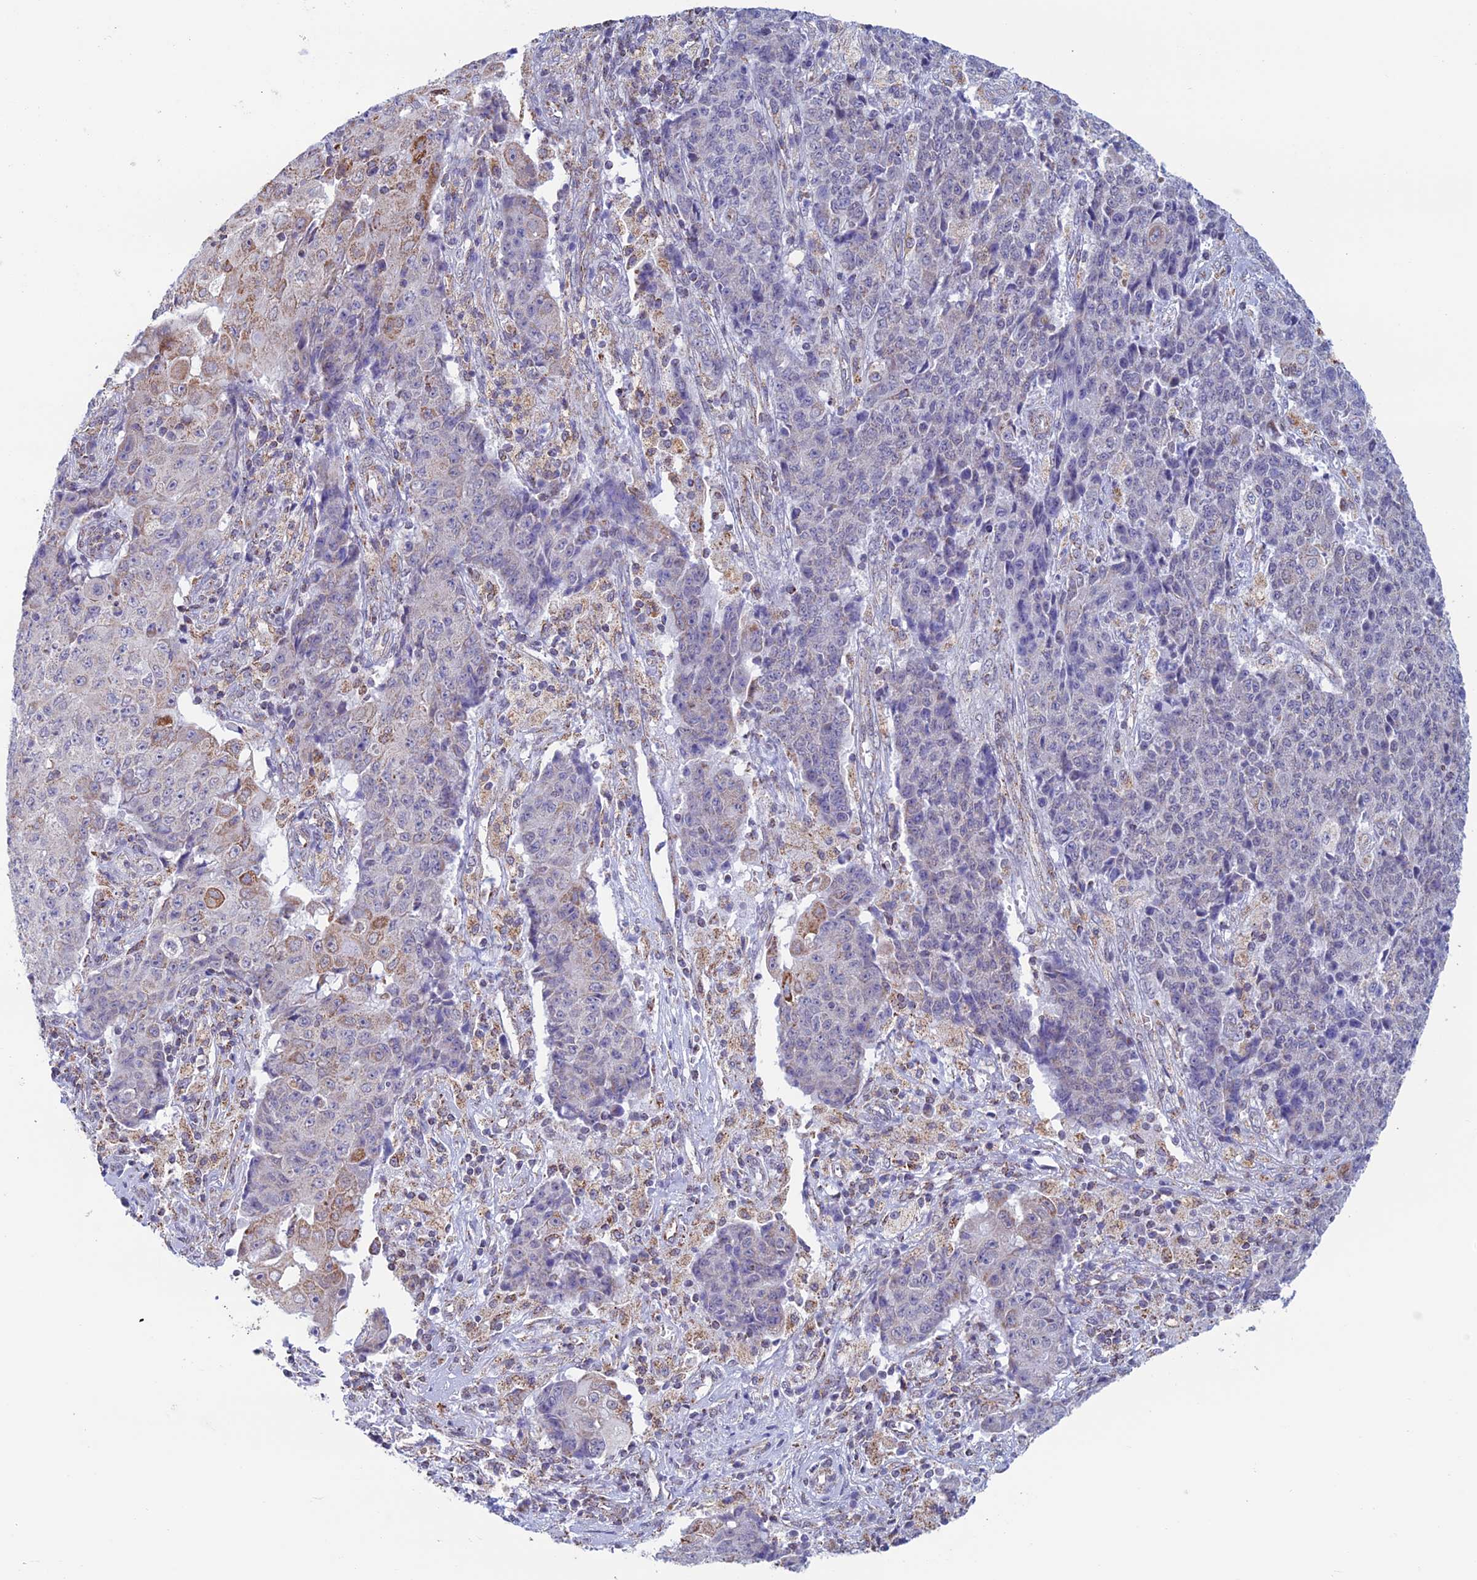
{"staining": {"intensity": "moderate", "quantity": "<25%", "location": "cytoplasmic/membranous"}, "tissue": "ovarian cancer", "cell_type": "Tumor cells", "image_type": "cancer", "snomed": [{"axis": "morphology", "description": "Carcinoma, endometroid"}, {"axis": "topography", "description": "Ovary"}], "caption": "Ovarian cancer (endometroid carcinoma) tissue exhibits moderate cytoplasmic/membranous staining in approximately <25% of tumor cells, visualized by immunohistochemistry.", "gene": "ZNG1B", "patient": {"sex": "female", "age": 42}}